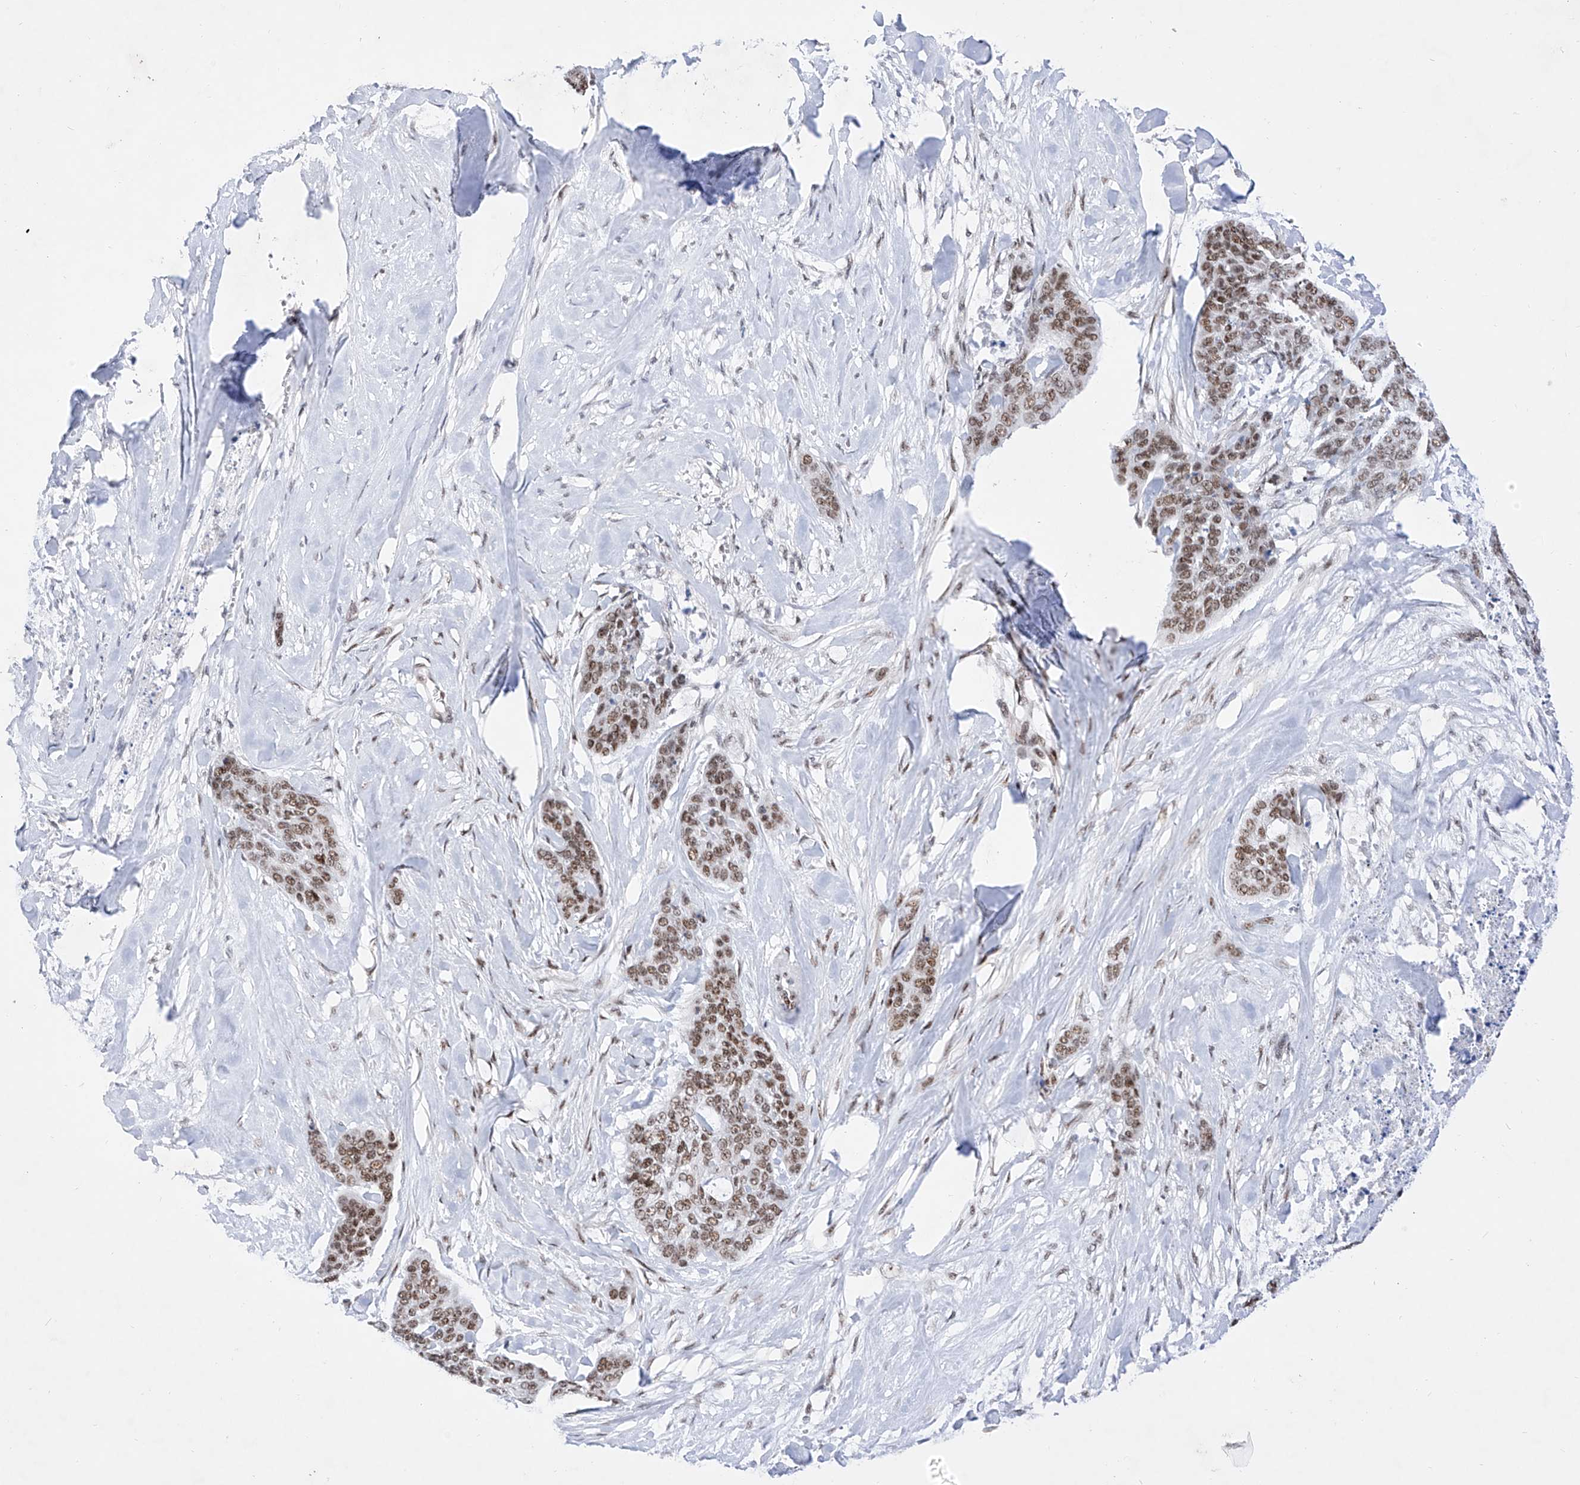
{"staining": {"intensity": "moderate", "quantity": ">75%", "location": "nuclear"}, "tissue": "skin cancer", "cell_type": "Tumor cells", "image_type": "cancer", "snomed": [{"axis": "morphology", "description": "Basal cell carcinoma"}, {"axis": "topography", "description": "Skin"}], "caption": "Immunohistochemistry (DAB (3,3'-diaminobenzidine)) staining of human skin cancer reveals moderate nuclear protein staining in approximately >75% of tumor cells.", "gene": "ATN1", "patient": {"sex": "female", "age": 64}}